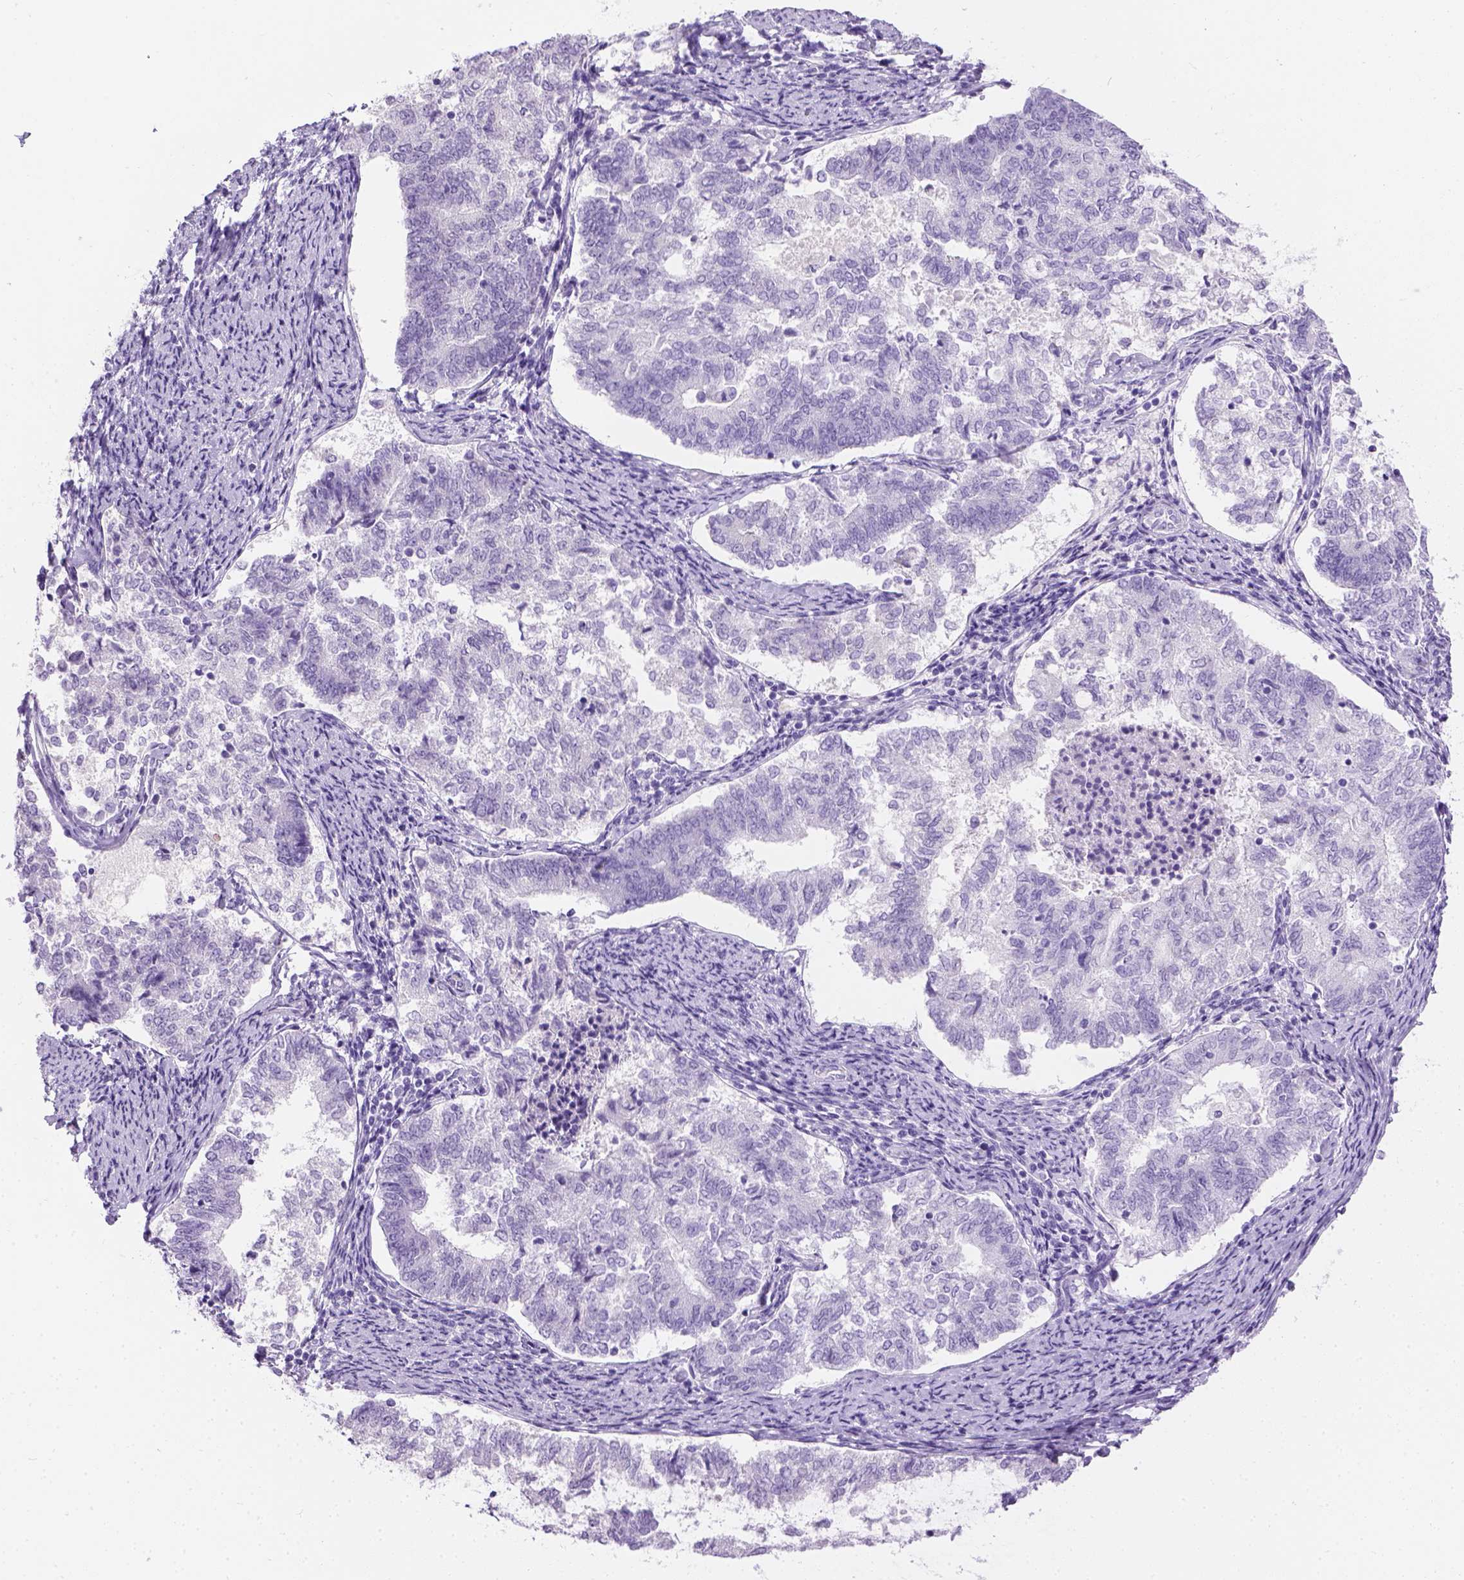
{"staining": {"intensity": "negative", "quantity": "none", "location": "none"}, "tissue": "endometrial cancer", "cell_type": "Tumor cells", "image_type": "cancer", "snomed": [{"axis": "morphology", "description": "Adenocarcinoma, NOS"}, {"axis": "topography", "description": "Endometrium"}], "caption": "Endometrial cancer was stained to show a protein in brown. There is no significant staining in tumor cells.", "gene": "TMEM38A", "patient": {"sex": "female", "age": 65}}